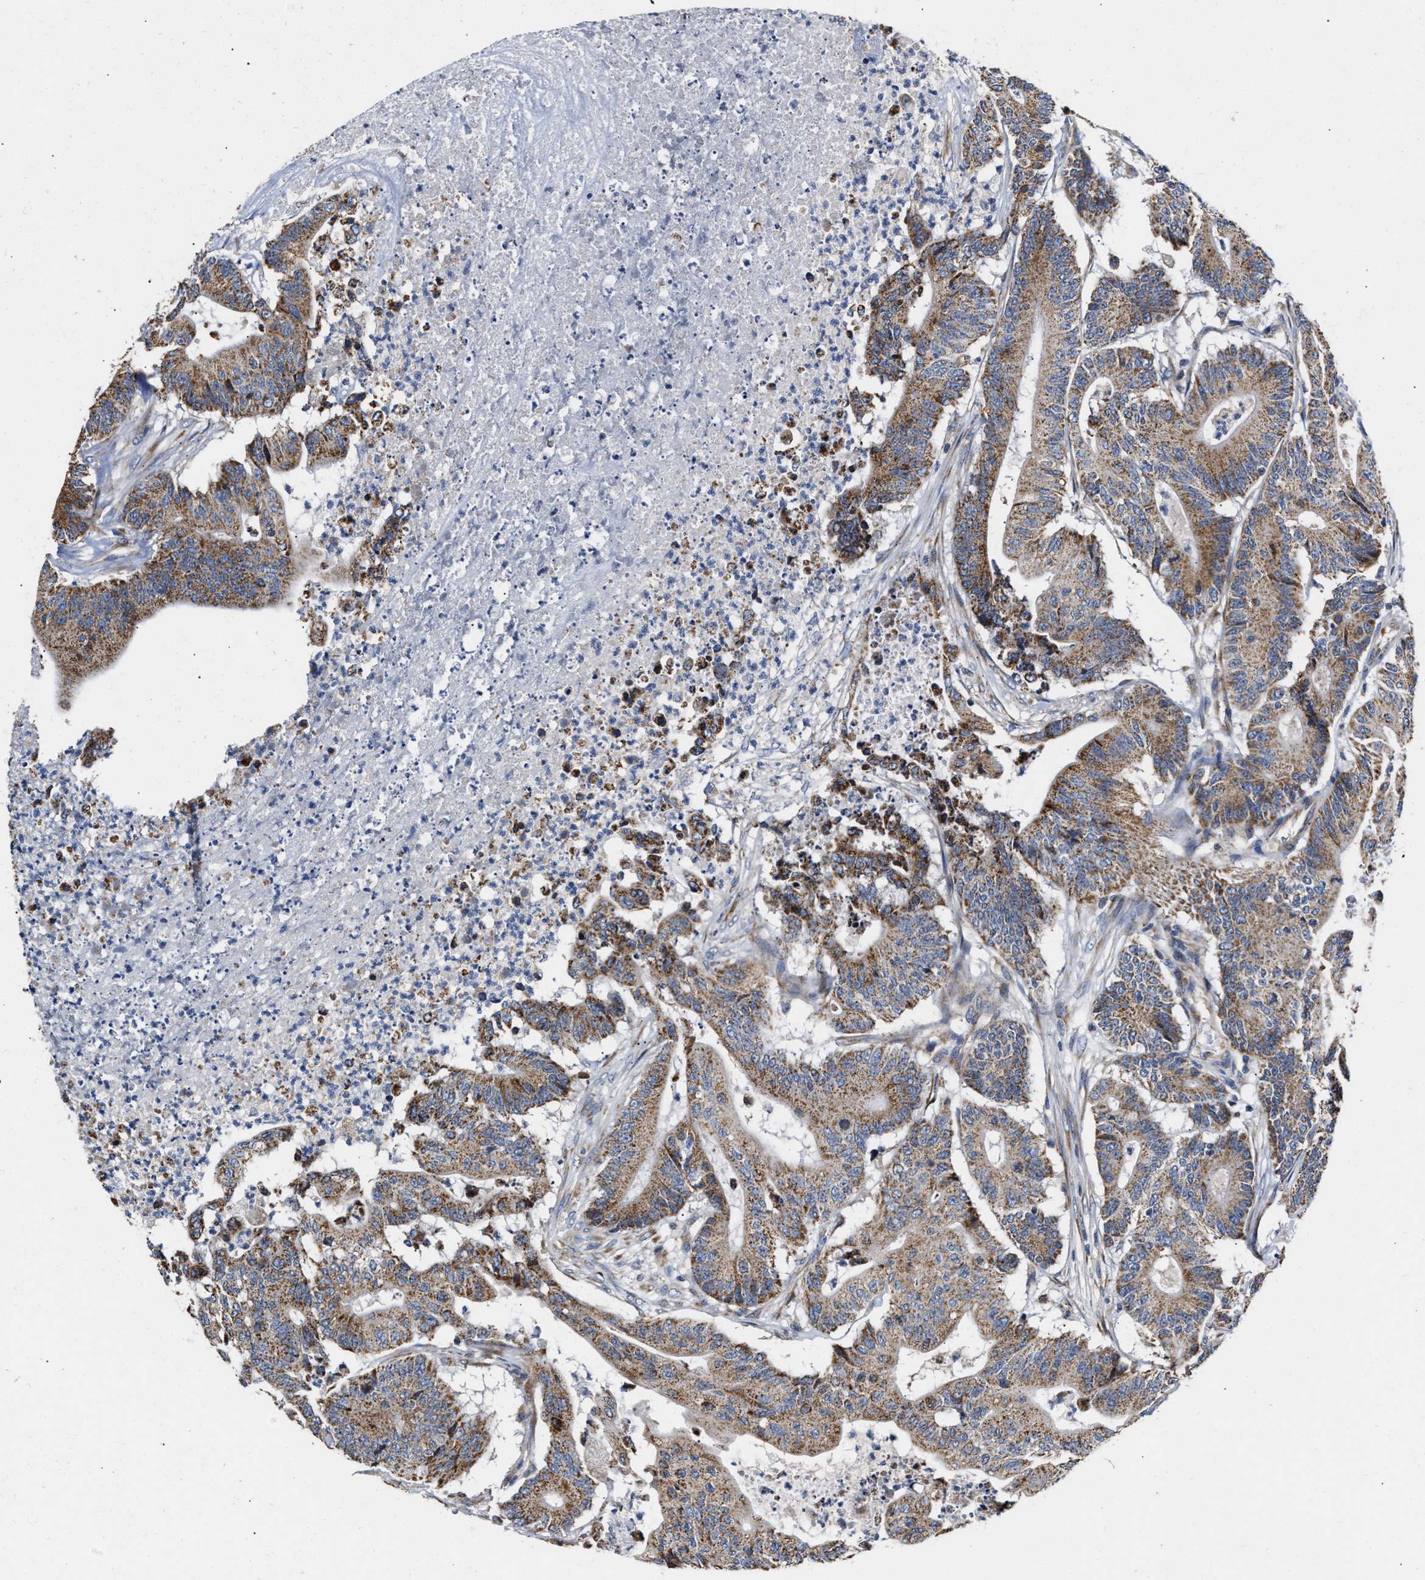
{"staining": {"intensity": "moderate", "quantity": ">75%", "location": "cytoplasmic/membranous"}, "tissue": "colorectal cancer", "cell_type": "Tumor cells", "image_type": "cancer", "snomed": [{"axis": "morphology", "description": "Adenocarcinoma, NOS"}, {"axis": "topography", "description": "Colon"}], "caption": "DAB (3,3'-diaminobenzidine) immunohistochemical staining of colorectal adenocarcinoma reveals moderate cytoplasmic/membranous protein staining in approximately >75% of tumor cells.", "gene": "MALSU1", "patient": {"sex": "female", "age": 84}}